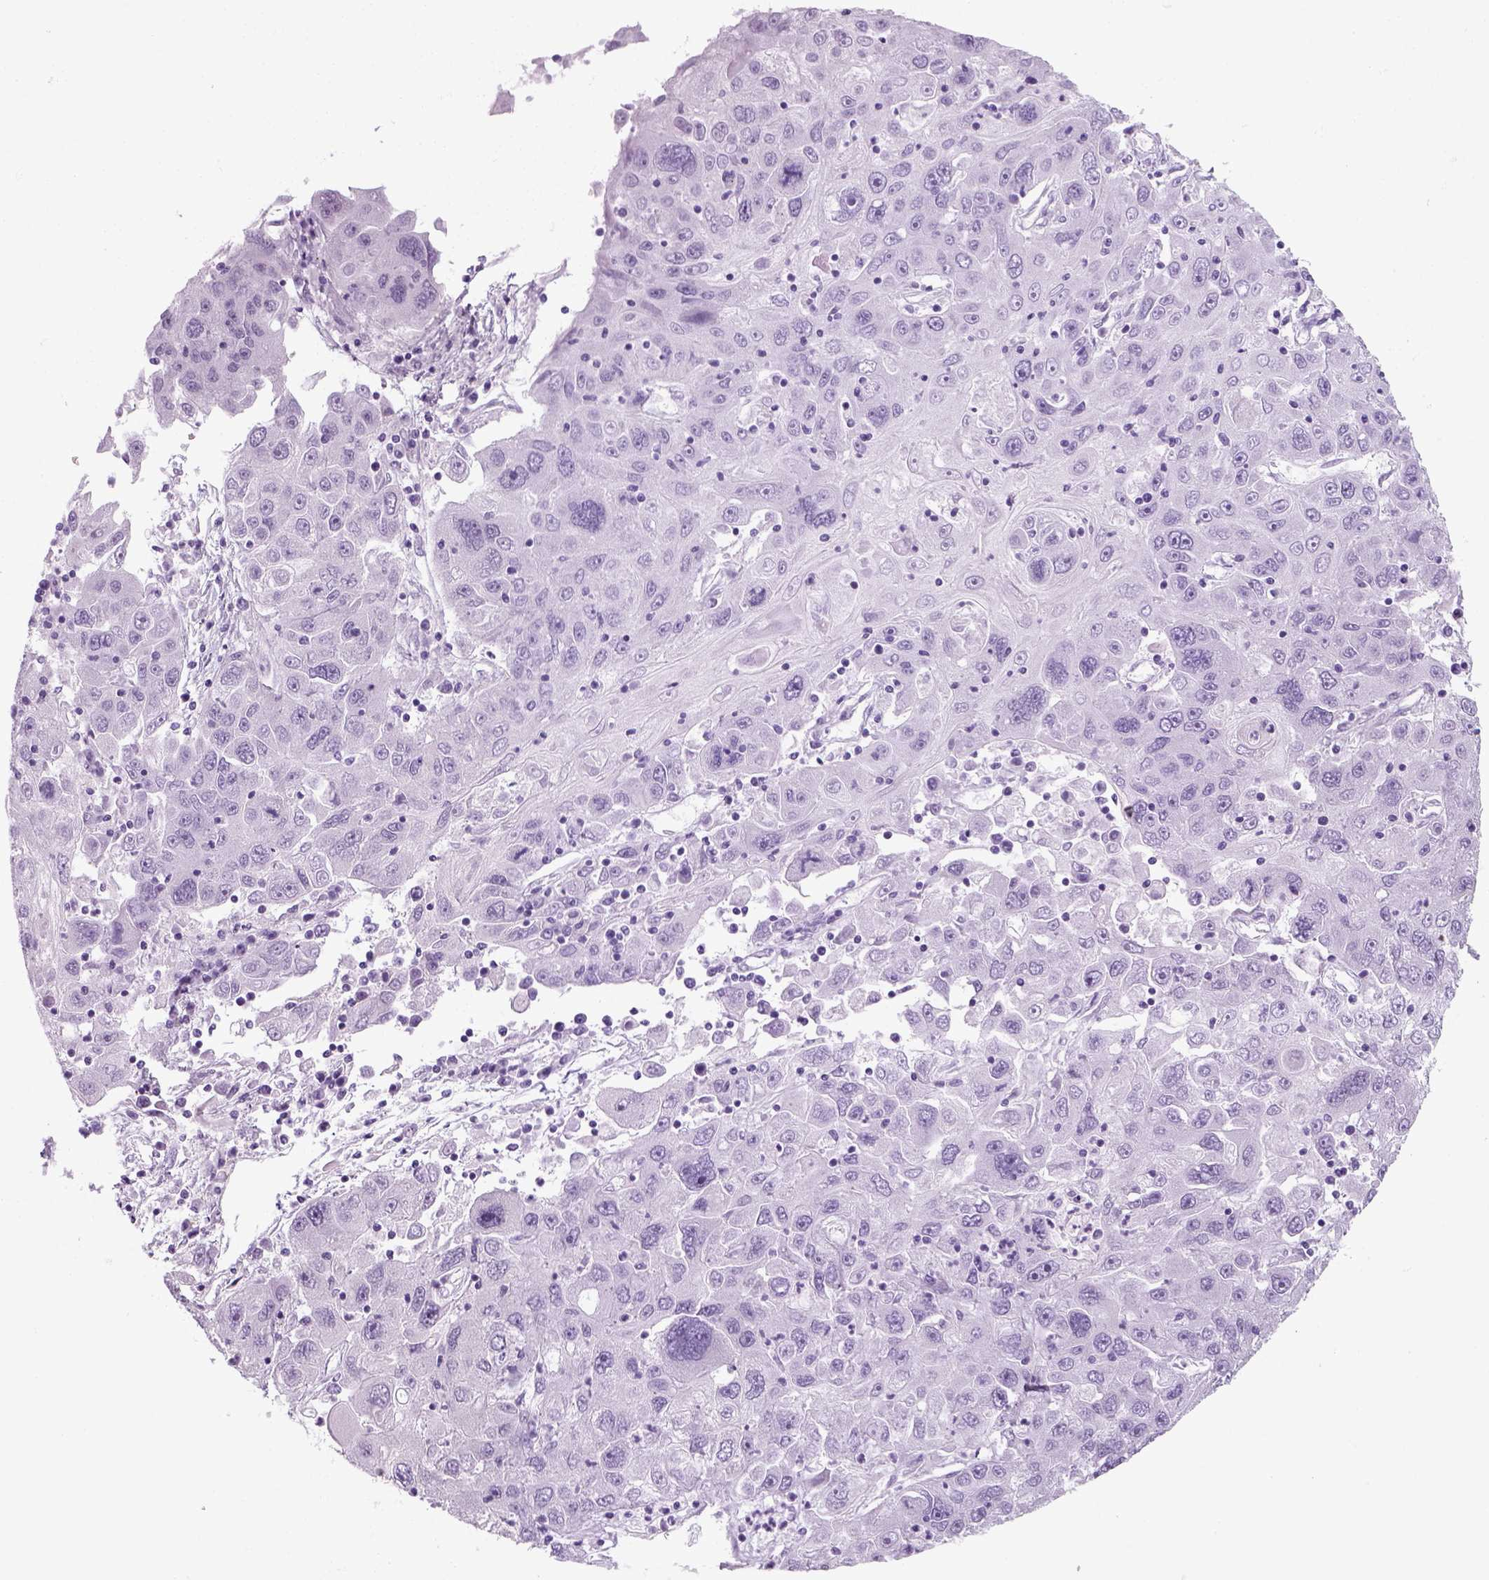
{"staining": {"intensity": "negative", "quantity": "none", "location": "none"}, "tissue": "stomach cancer", "cell_type": "Tumor cells", "image_type": "cancer", "snomed": [{"axis": "morphology", "description": "Adenocarcinoma, NOS"}, {"axis": "topography", "description": "Stomach"}], "caption": "IHC micrograph of human stomach cancer stained for a protein (brown), which shows no positivity in tumor cells. Brightfield microscopy of immunohistochemistry (IHC) stained with DAB (brown) and hematoxylin (blue), captured at high magnification.", "gene": "SLC12A5", "patient": {"sex": "male", "age": 56}}